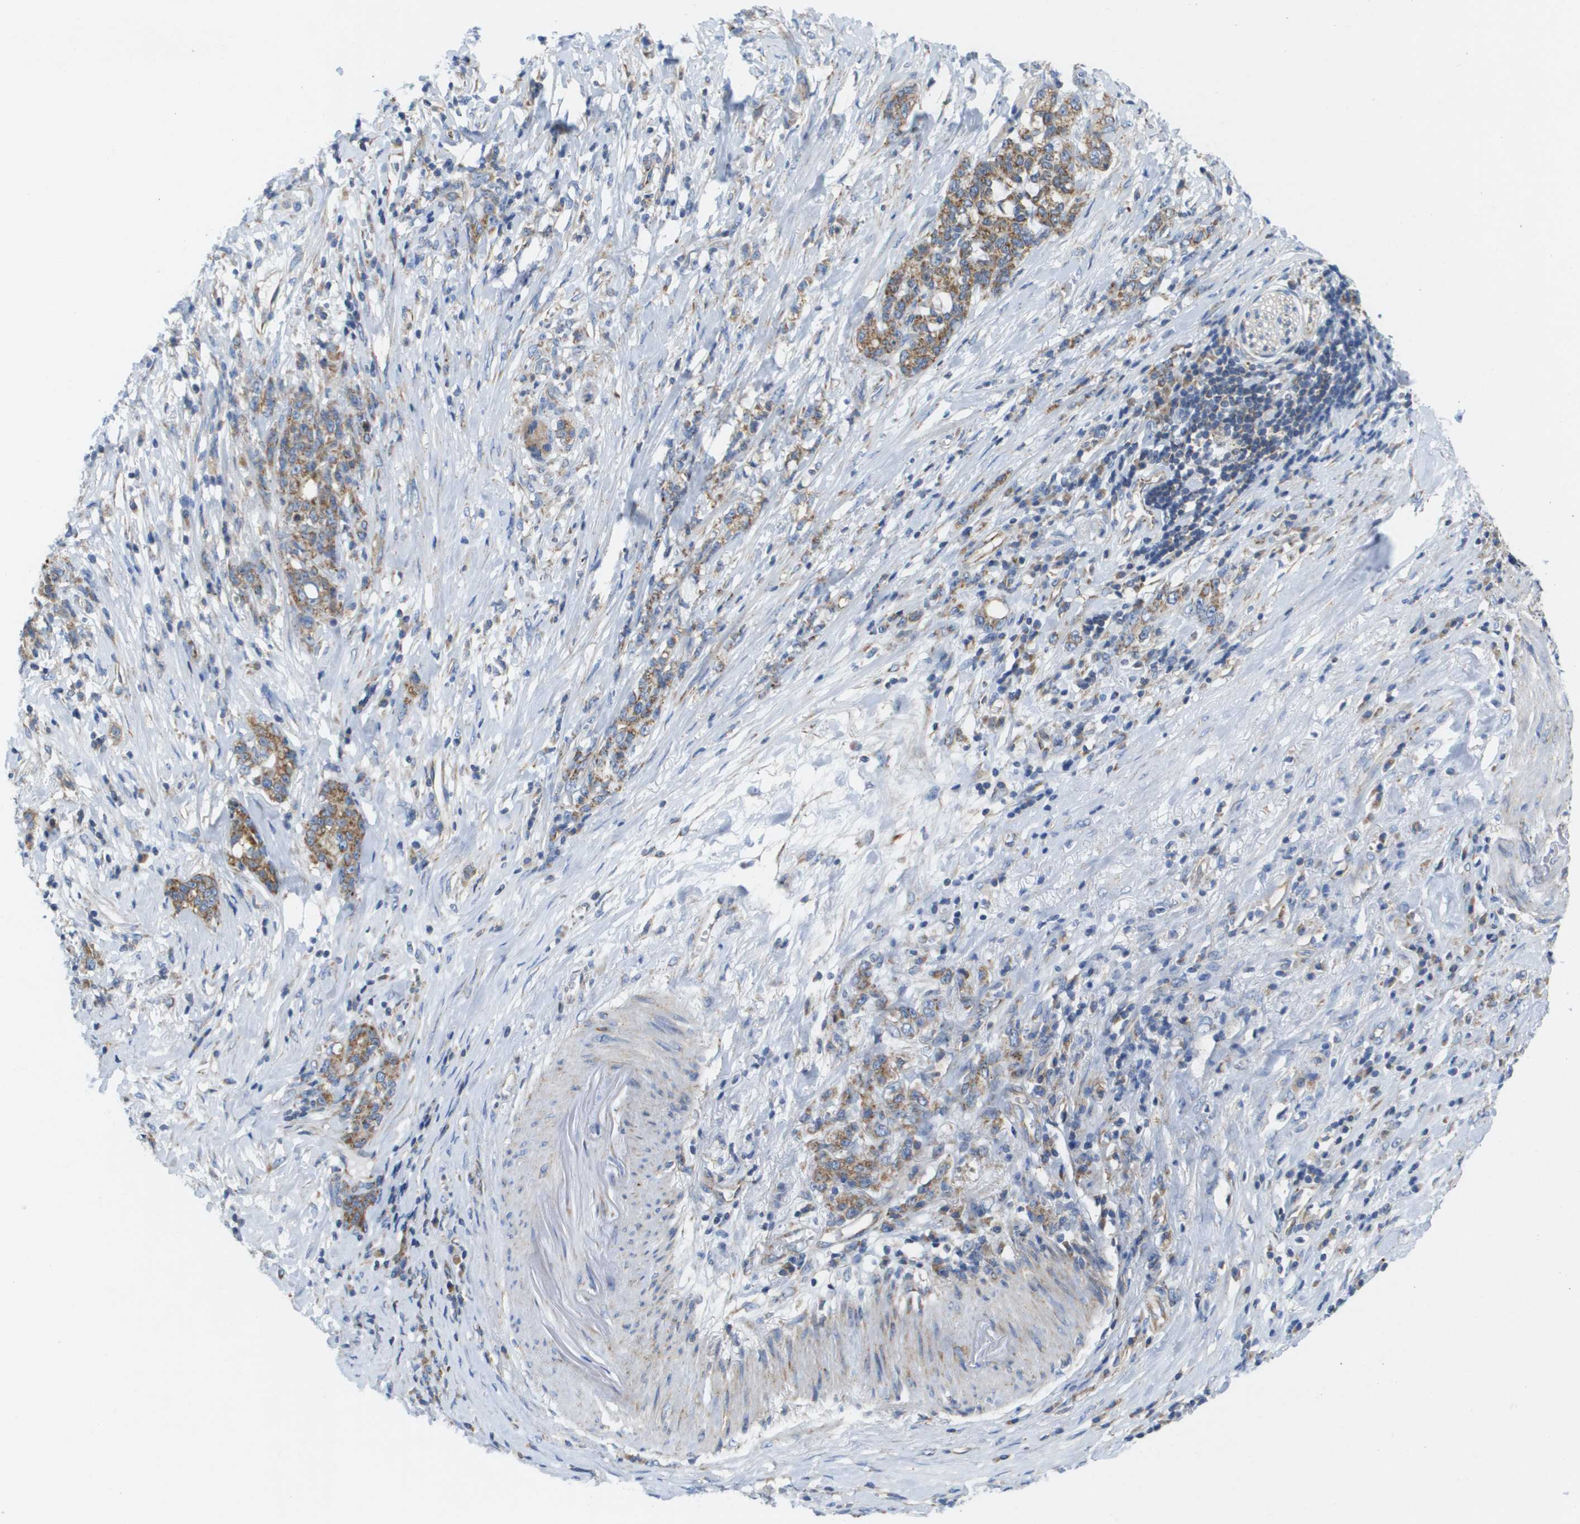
{"staining": {"intensity": "moderate", "quantity": ">75%", "location": "cytoplasmic/membranous"}, "tissue": "stomach cancer", "cell_type": "Tumor cells", "image_type": "cancer", "snomed": [{"axis": "morphology", "description": "Adenocarcinoma, NOS"}, {"axis": "topography", "description": "Stomach, lower"}], "caption": "Immunohistochemical staining of human stomach adenocarcinoma demonstrates medium levels of moderate cytoplasmic/membranous staining in about >75% of tumor cells.", "gene": "FIS1", "patient": {"sex": "male", "age": 88}}